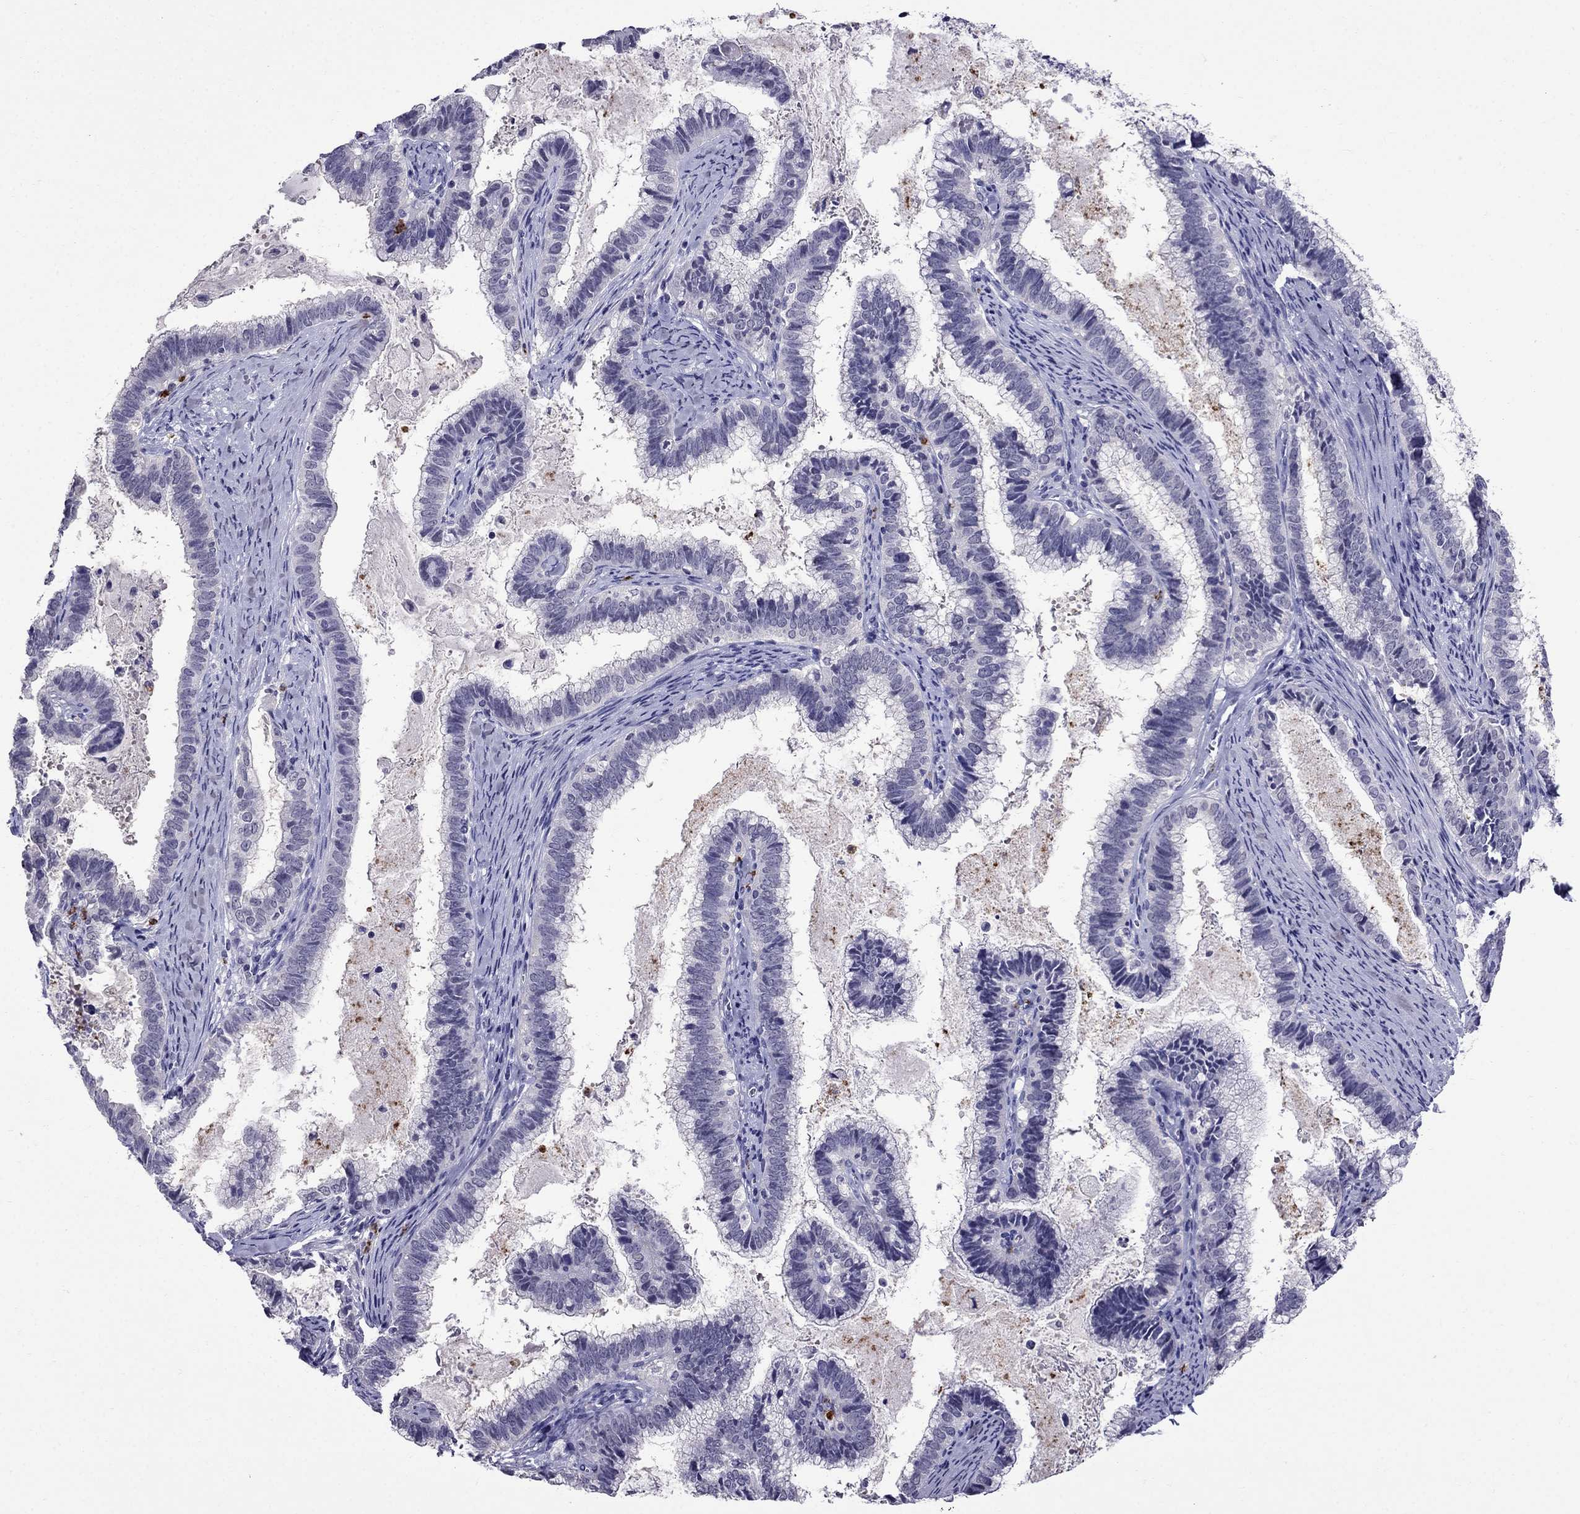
{"staining": {"intensity": "negative", "quantity": "none", "location": "none"}, "tissue": "cervical cancer", "cell_type": "Tumor cells", "image_type": "cancer", "snomed": [{"axis": "morphology", "description": "Adenocarcinoma, NOS"}, {"axis": "topography", "description": "Cervix"}], "caption": "Histopathology image shows no protein expression in tumor cells of cervical cancer tissue. (IHC, brightfield microscopy, high magnification).", "gene": "OLFM4", "patient": {"sex": "female", "age": 61}}